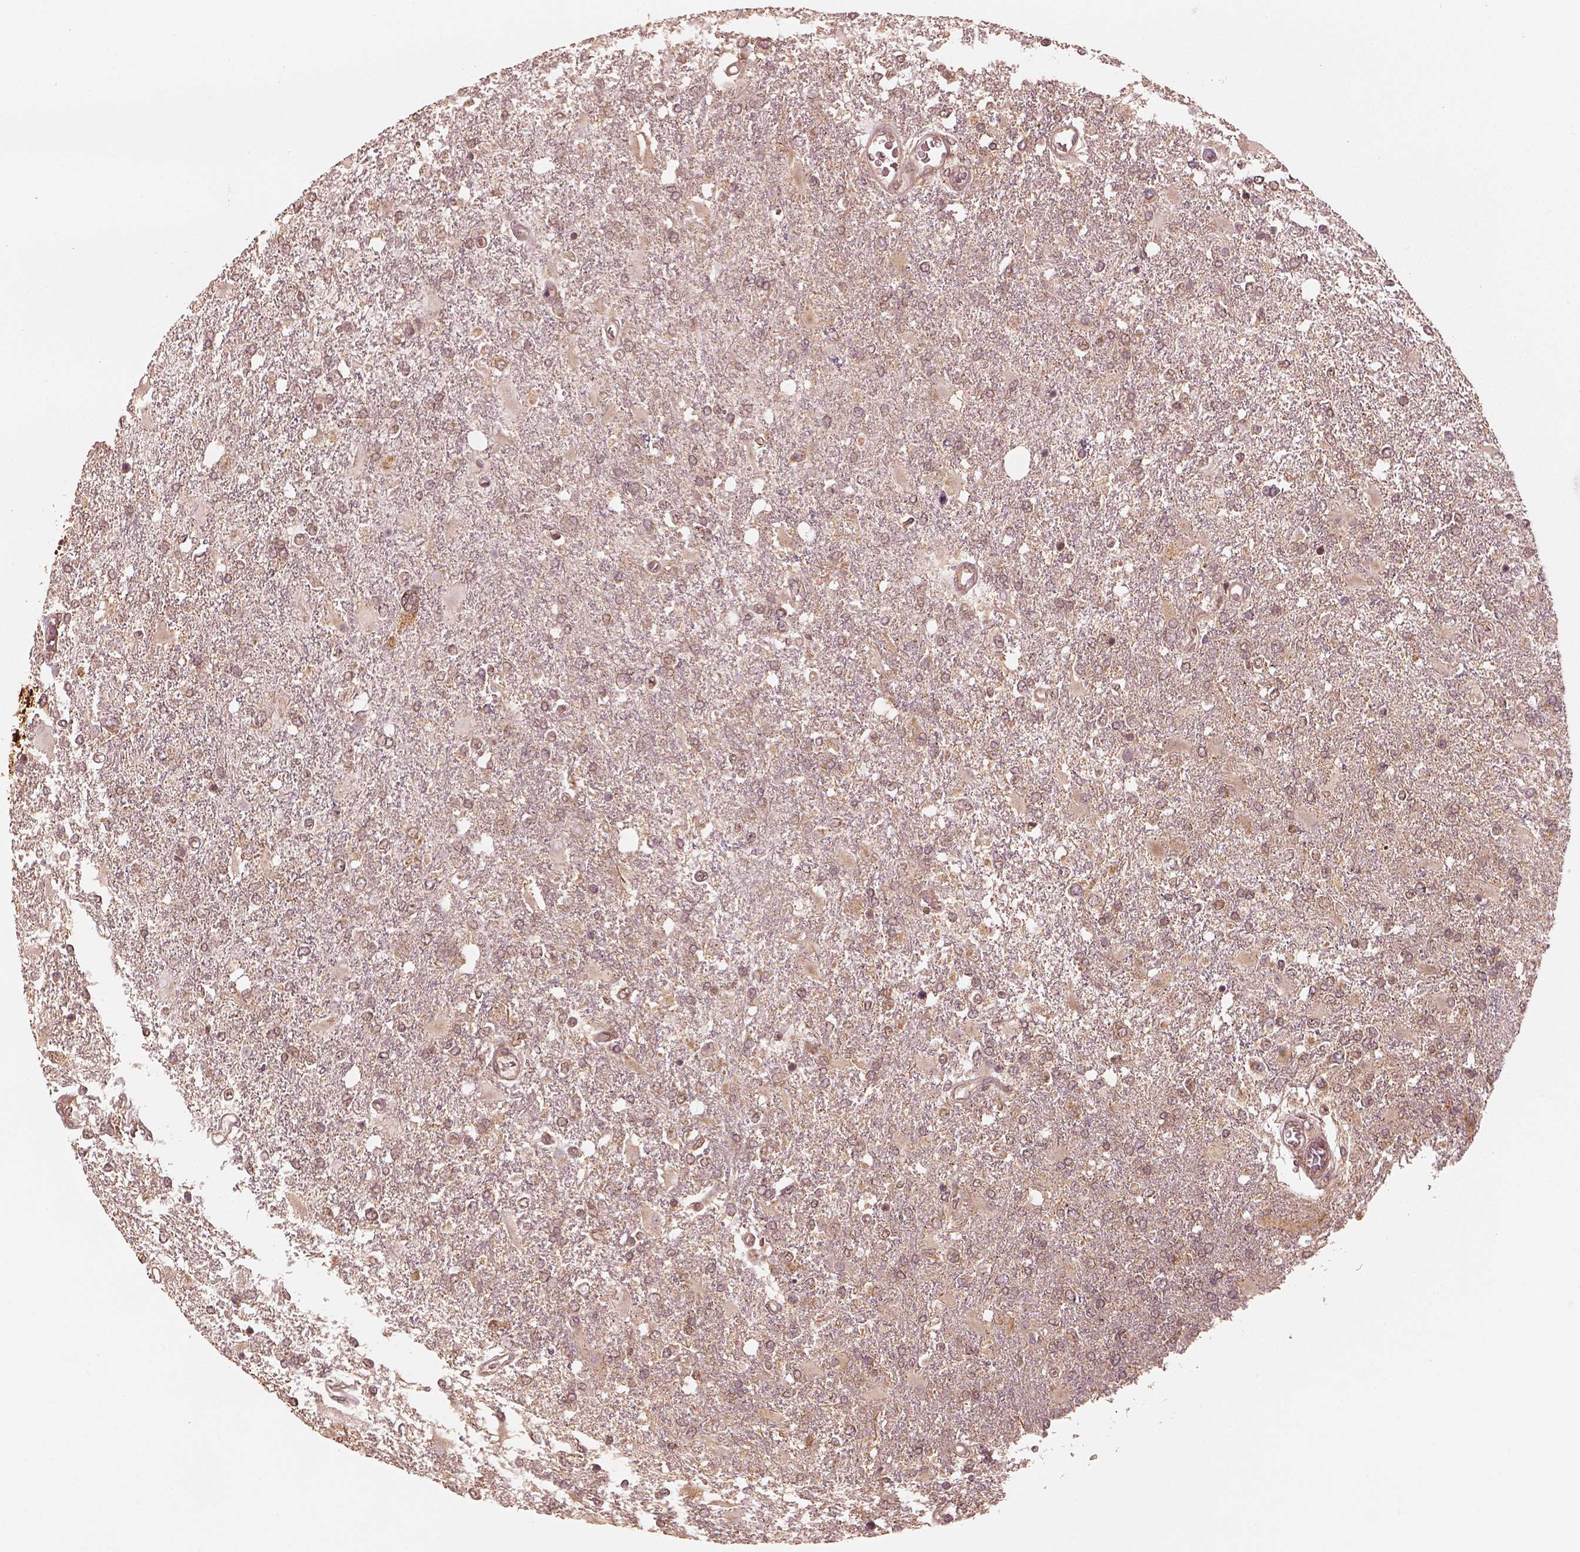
{"staining": {"intensity": "weak", "quantity": ">75%", "location": "cytoplasmic/membranous"}, "tissue": "glioma", "cell_type": "Tumor cells", "image_type": "cancer", "snomed": [{"axis": "morphology", "description": "Glioma, malignant, High grade"}, {"axis": "topography", "description": "Cerebral cortex"}], "caption": "This is a photomicrograph of IHC staining of glioma, which shows weak positivity in the cytoplasmic/membranous of tumor cells.", "gene": "DNAJC25", "patient": {"sex": "male", "age": 79}}